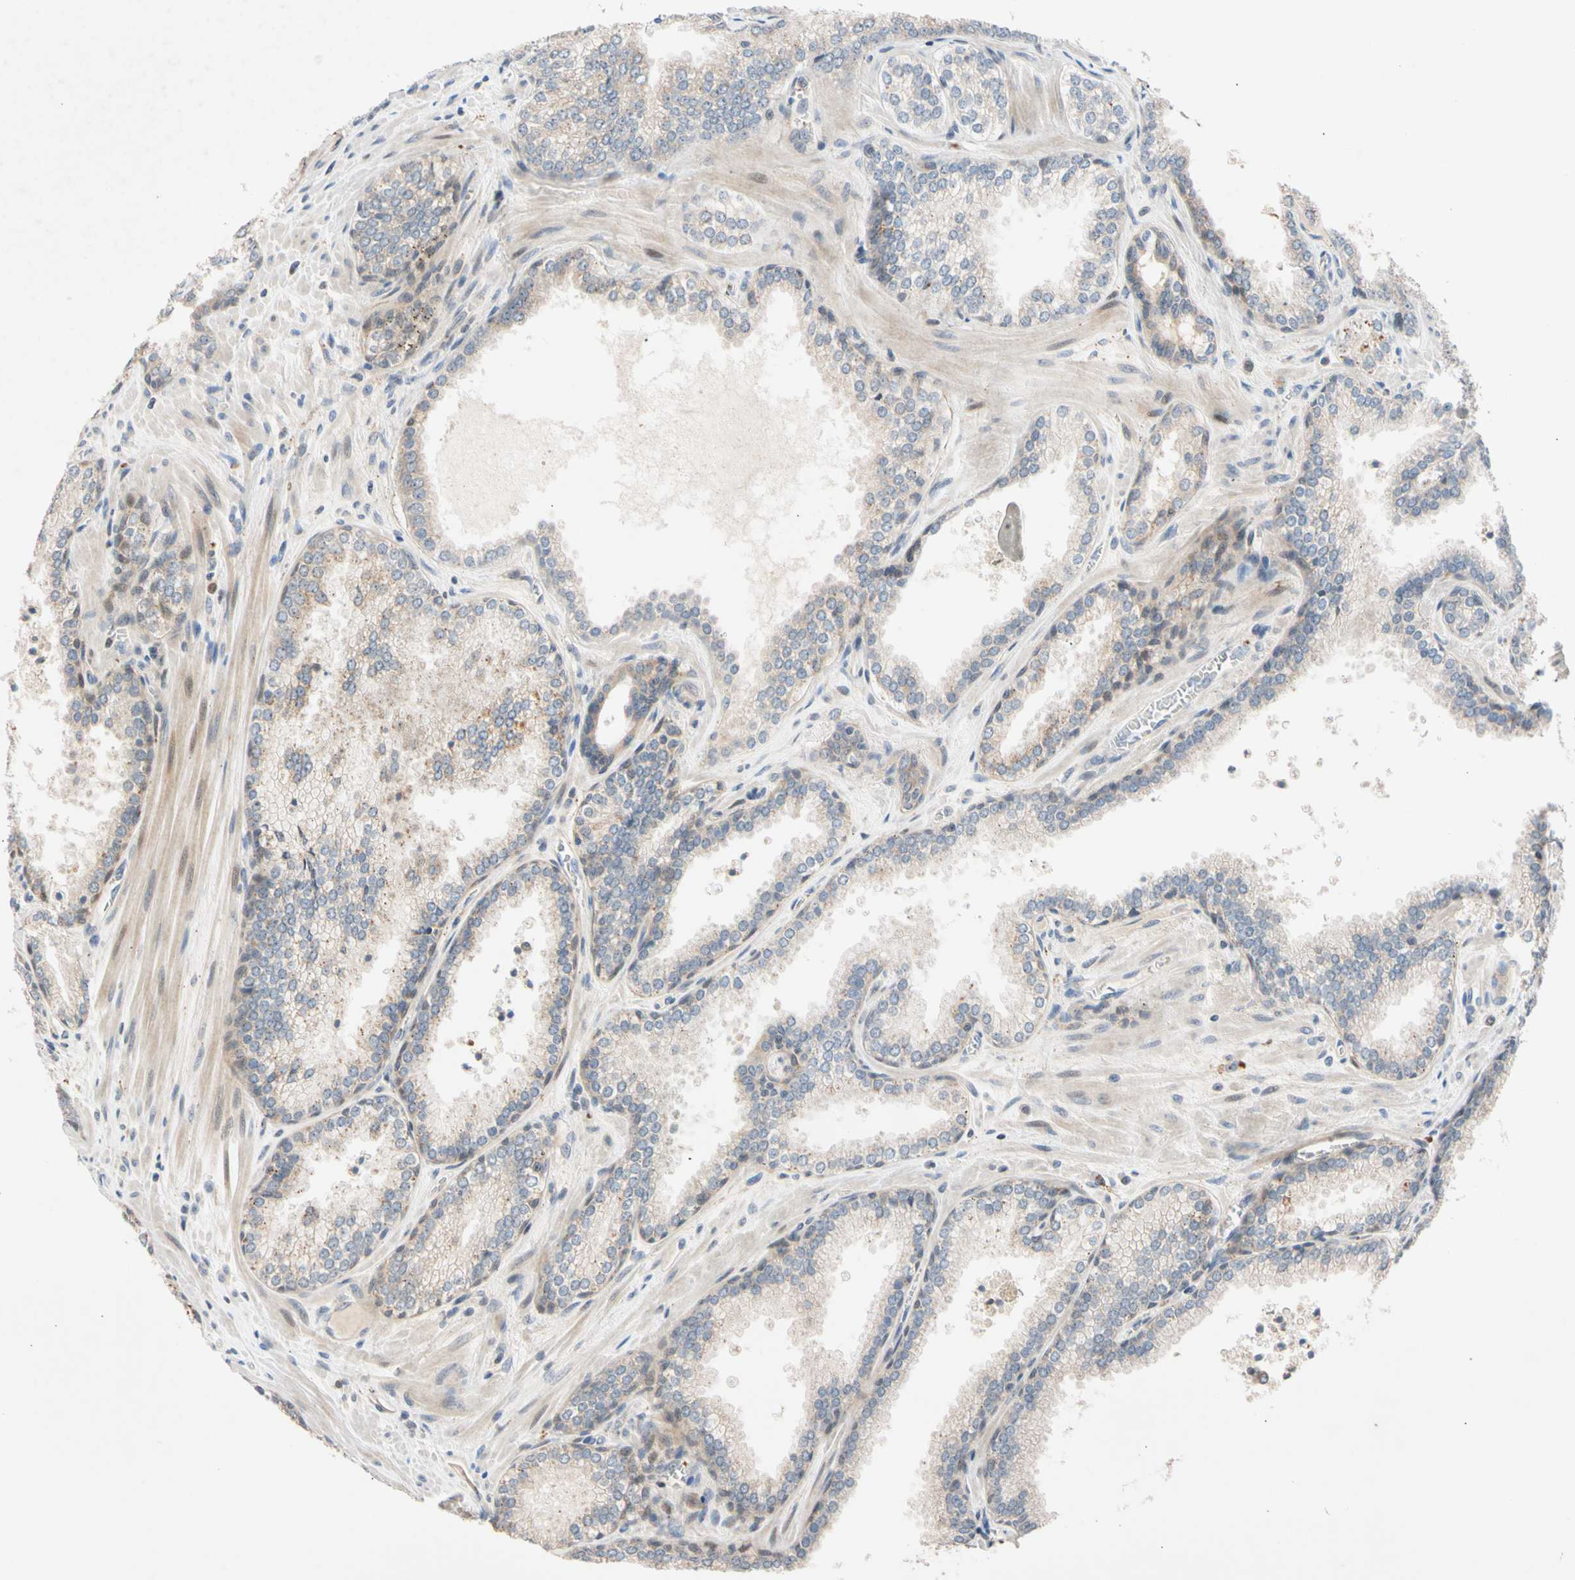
{"staining": {"intensity": "weak", "quantity": "25%-75%", "location": "cytoplasmic/membranous"}, "tissue": "prostate cancer", "cell_type": "Tumor cells", "image_type": "cancer", "snomed": [{"axis": "morphology", "description": "Adenocarcinoma, Low grade"}, {"axis": "topography", "description": "Prostate"}], "caption": "There is low levels of weak cytoplasmic/membranous positivity in tumor cells of prostate cancer (low-grade adenocarcinoma), as demonstrated by immunohistochemical staining (brown color).", "gene": "CNST", "patient": {"sex": "male", "age": 60}}